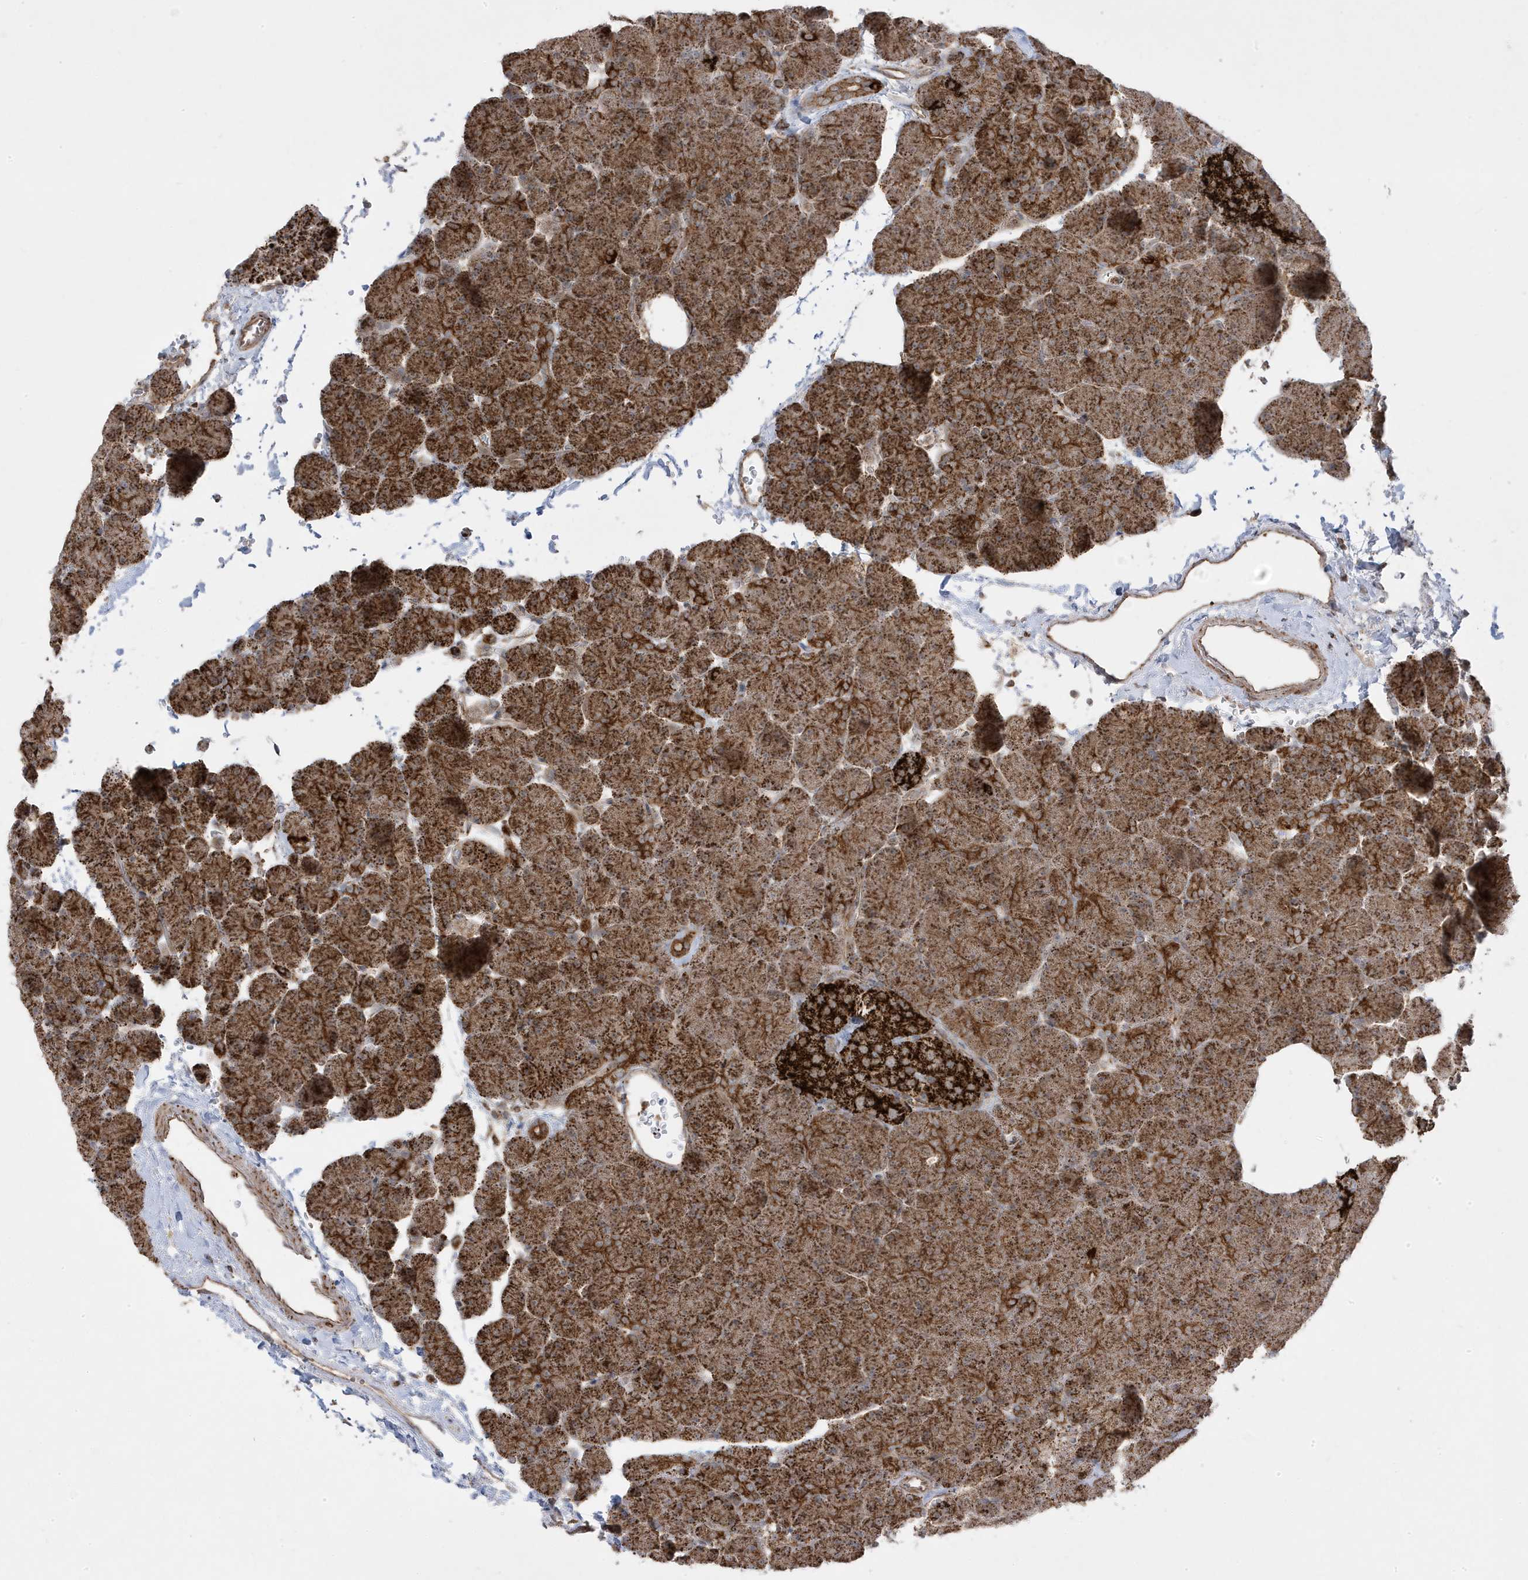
{"staining": {"intensity": "strong", "quantity": ">75%", "location": "cytoplasmic/membranous"}, "tissue": "pancreas", "cell_type": "Exocrine glandular cells", "image_type": "normal", "snomed": [{"axis": "morphology", "description": "Normal tissue, NOS"}, {"axis": "morphology", "description": "Carcinoid, malignant, NOS"}, {"axis": "topography", "description": "Pancreas"}], "caption": "A brown stain highlights strong cytoplasmic/membranous positivity of a protein in exocrine glandular cells of unremarkable pancreas. The staining is performed using DAB brown chromogen to label protein expression. The nuclei are counter-stained blue using hematoxylin.", "gene": "CLUAP1", "patient": {"sex": "female", "age": 35}}